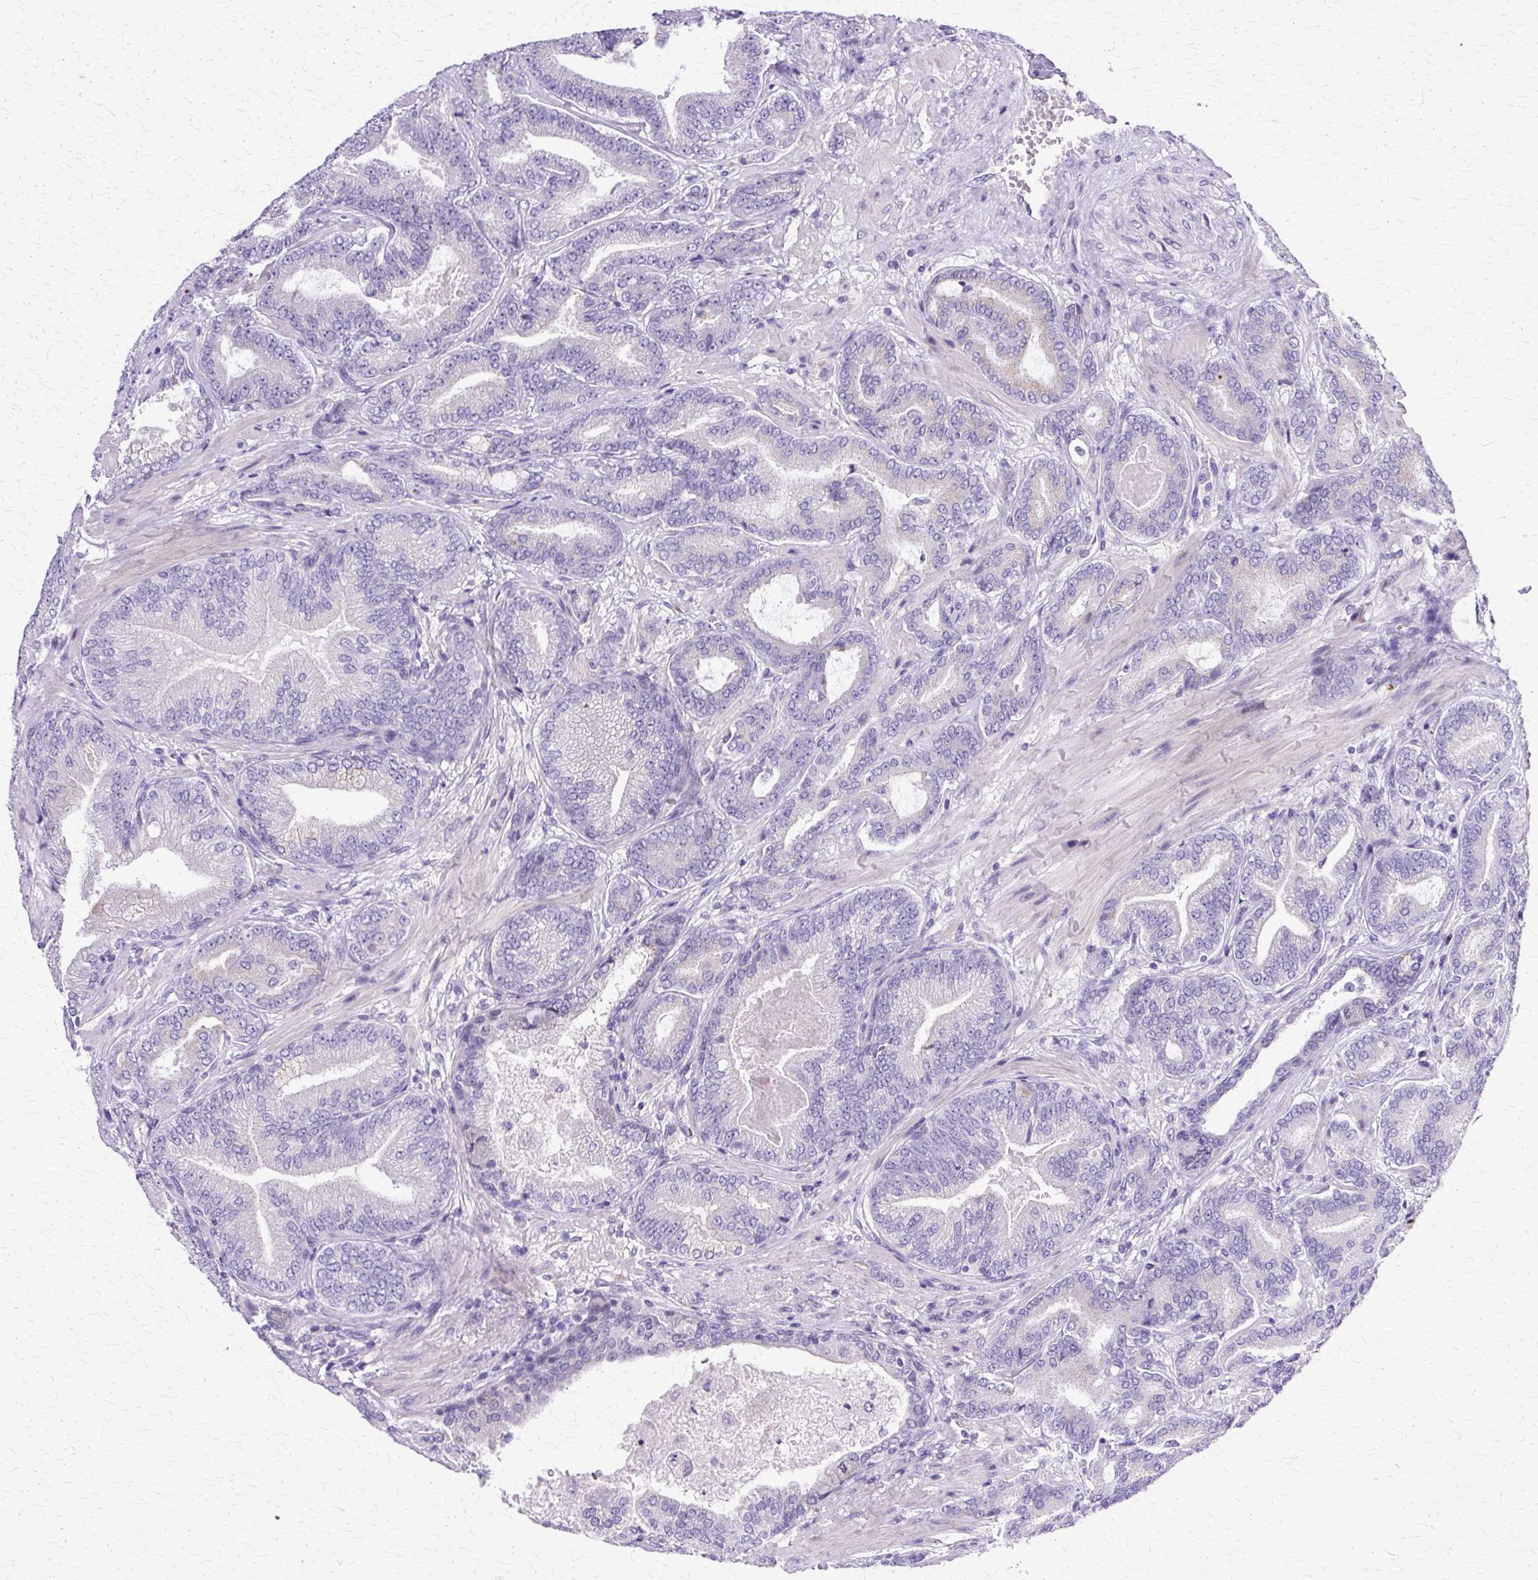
{"staining": {"intensity": "negative", "quantity": "none", "location": "none"}, "tissue": "prostate cancer", "cell_type": "Tumor cells", "image_type": "cancer", "snomed": [{"axis": "morphology", "description": "Adenocarcinoma, Low grade"}, {"axis": "topography", "description": "Prostate and seminal vesicle, NOS"}], "caption": "Tumor cells are negative for protein expression in human low-grade adenocarcinoma (prostate).", "gene": "TBC1D3G", "patient": {"sex": "male", "age": 61}}